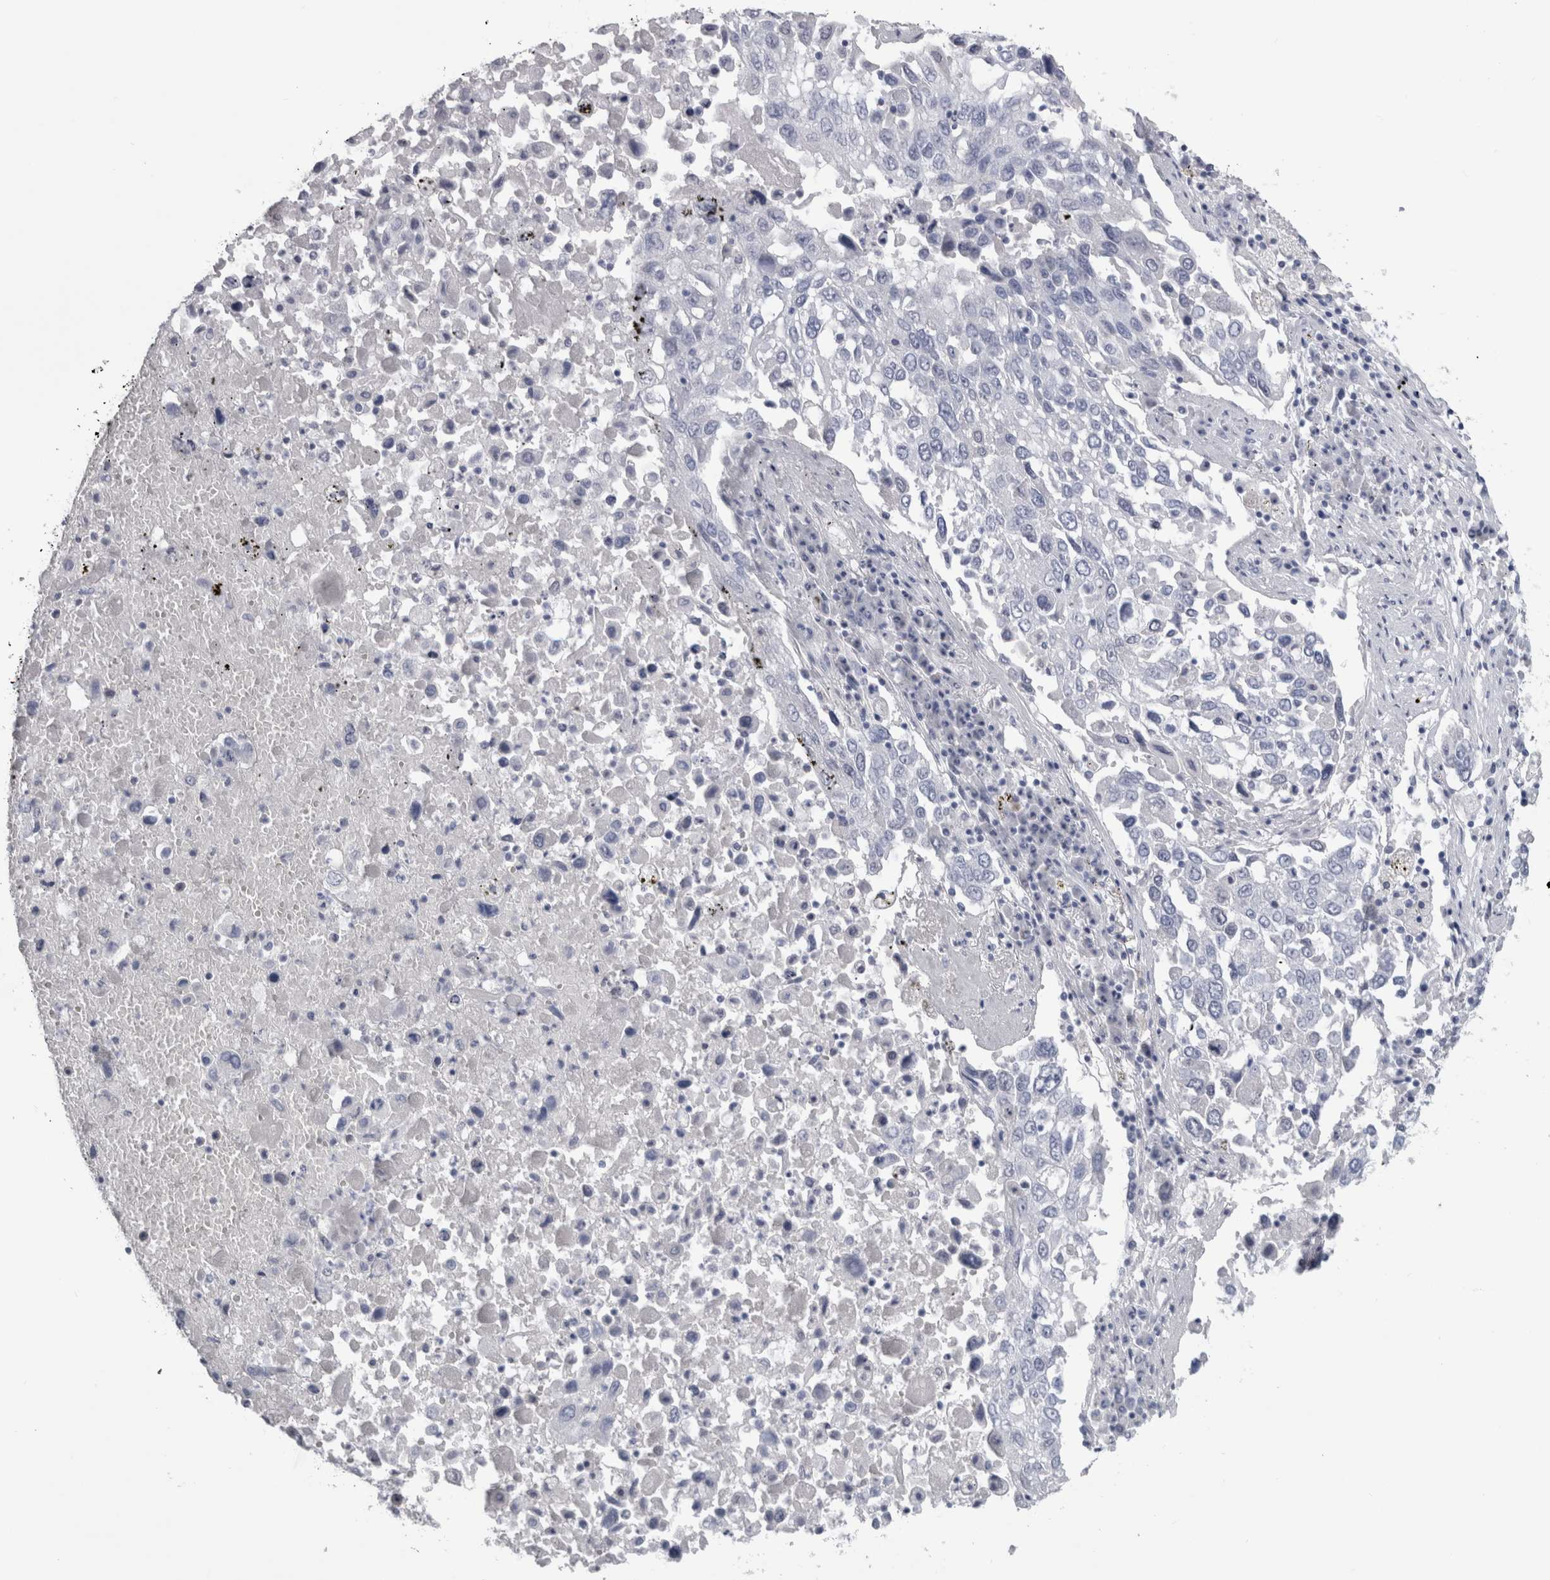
{"staining": {"intensity": "negative", "quantity": "none", "location": "none"}, "tissue": "lung cancer", "cell_type": "Tumor cells", "image_type": "cancer", "snomed": [{"axis": "morphology", "description": "Squamous cell carcinoma, NOS"}, {"axis": "topography", "description": "Lung"}], "caption": "IHC image of squamous cell carcinoma (lung) stained for a protein (brown), which displays no positivity in tumor cells. (DAB immunohistochemistry, high magnification).", "gene": "PTH", "patient": {"sex": "male", "age": 65}}